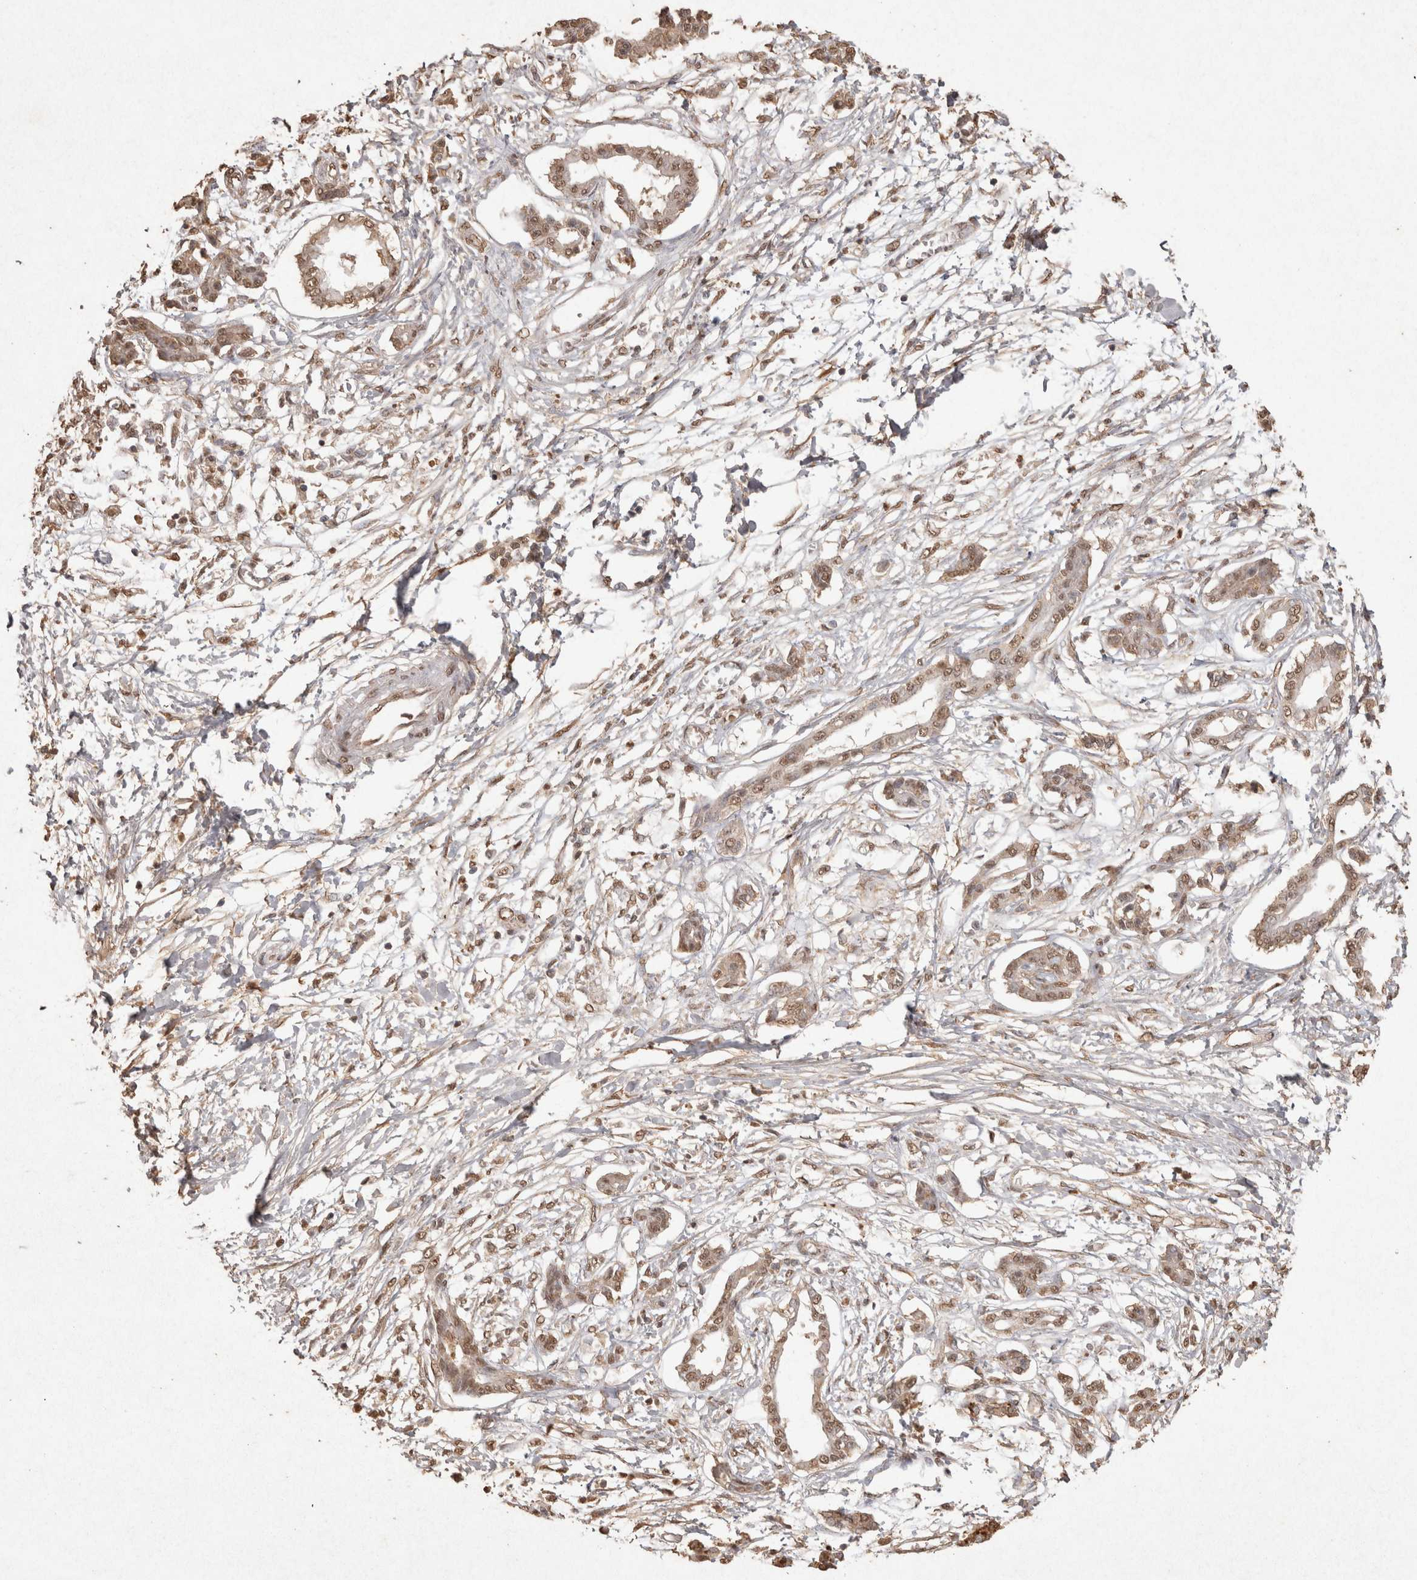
{"staining": {"intensity": "weak", "quantity": ">75%", "location": "nuclear"}, "tissue": "pancreatic cancer", "cell_type": "Tumor cells", "image_type": "cancer", "snomed": [{"axis": "morphology", "description": "Adenocarcinoma, NOS"}, {"axis": "topography", "description": "Pancreas"}], "caption": "Tumor cells exhibit low levels of weak nuclear staining in about >75% of cells in human pancreatic adenocarcinoma.", "gene": "MLX", "patient": {"sex": "male", "age": 56}}